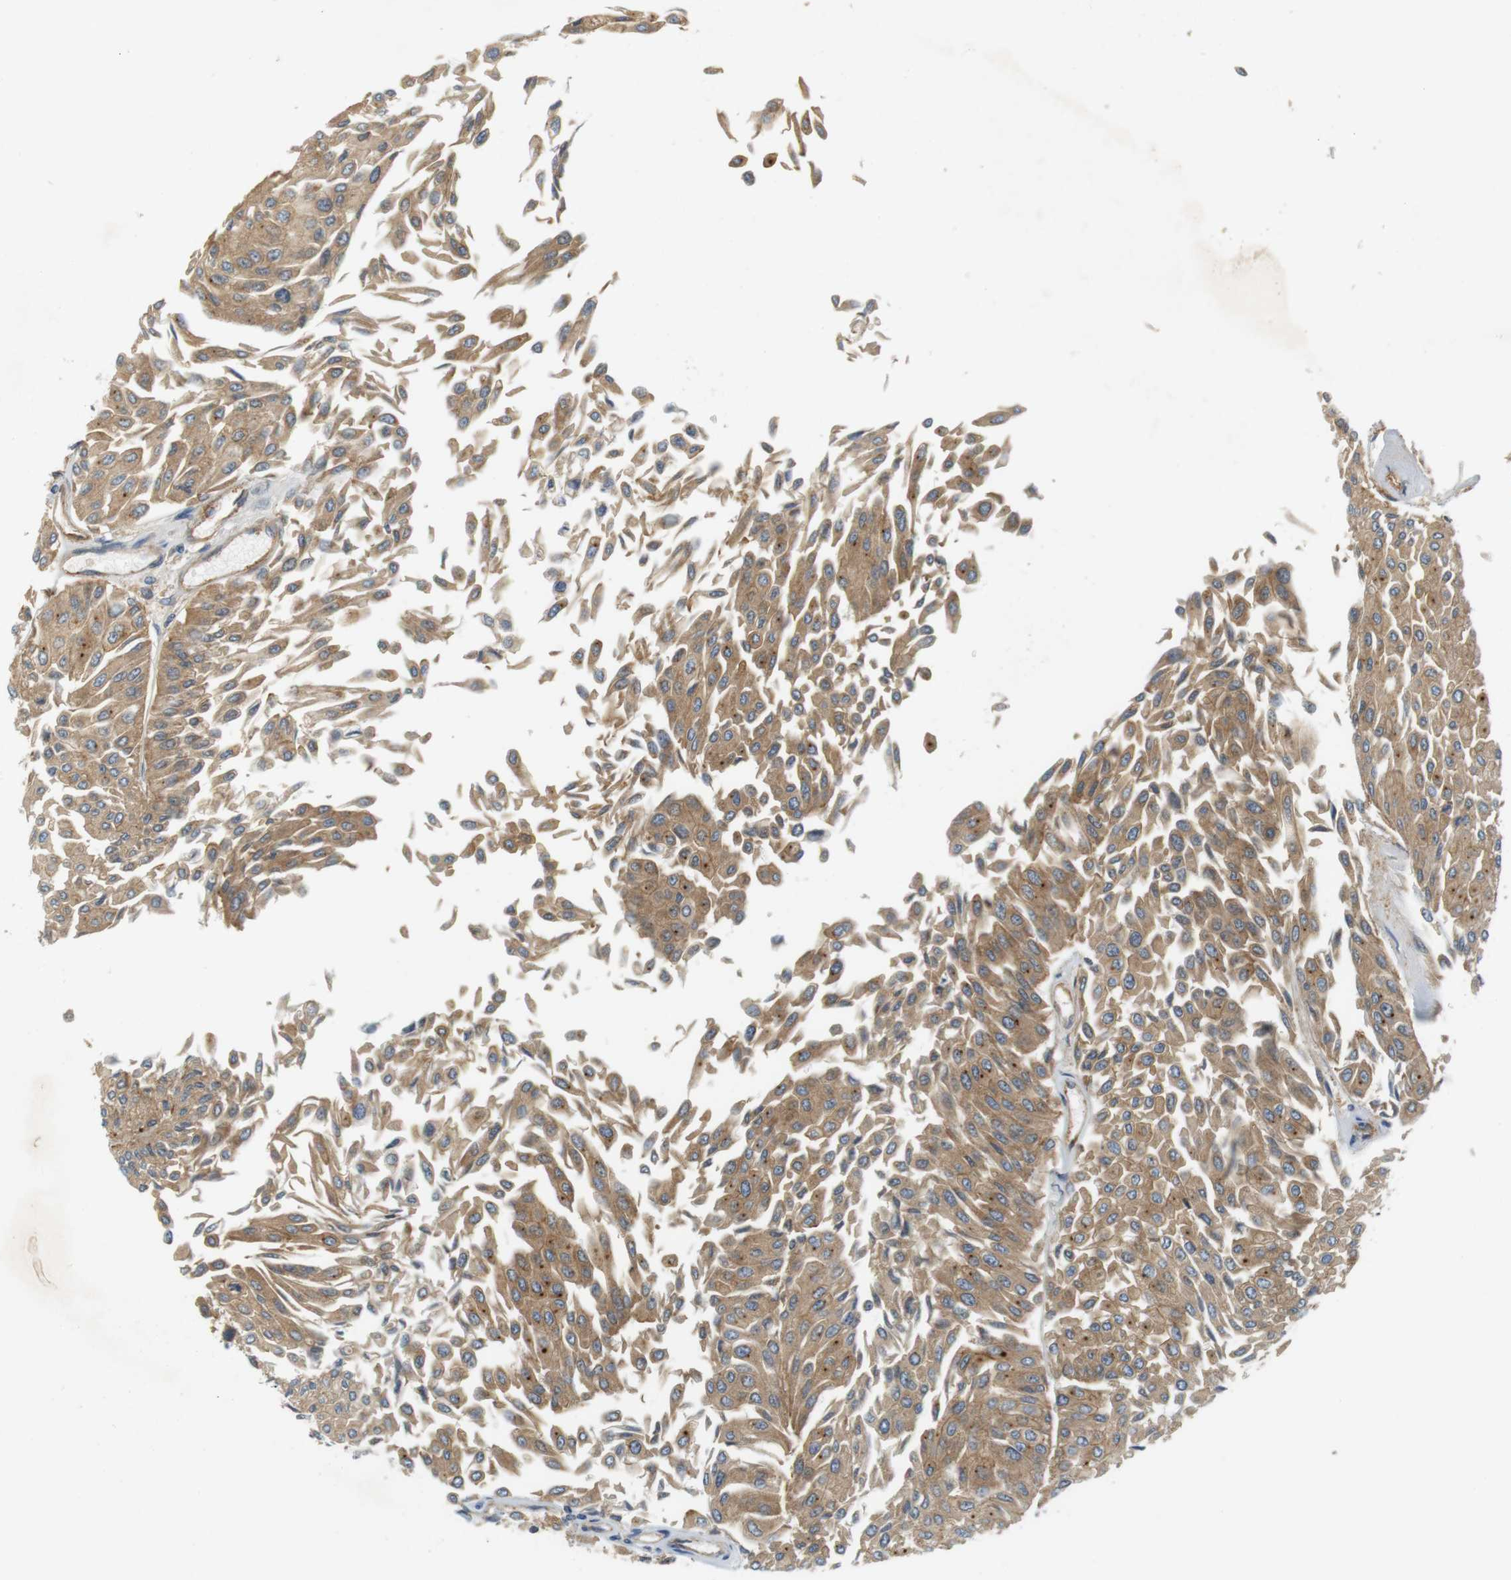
{"staining": {"intensity": "moderate", "quantity": ">75%", "location": "cytoplasmic/membranous"}, "tissue": "urothelial cancer", "cell_type": "Tumor cells", "image_type": "cancer", "snomed": [{"axis": "morphology", "description": "Urothelial carcinoma, Low grade"}, {"axis": "topography", "description": "Urinary bladder"}], "caption": "Approximately >75% of tumor cells in urothelial carcinoma (low-grade) reveal moderate cytoplasmic/membranous protein positivity as visualized by brown immunohistochemical staining.", "gene": "SH3GLB1", "patient": {"sex": "male", "age": 67}}